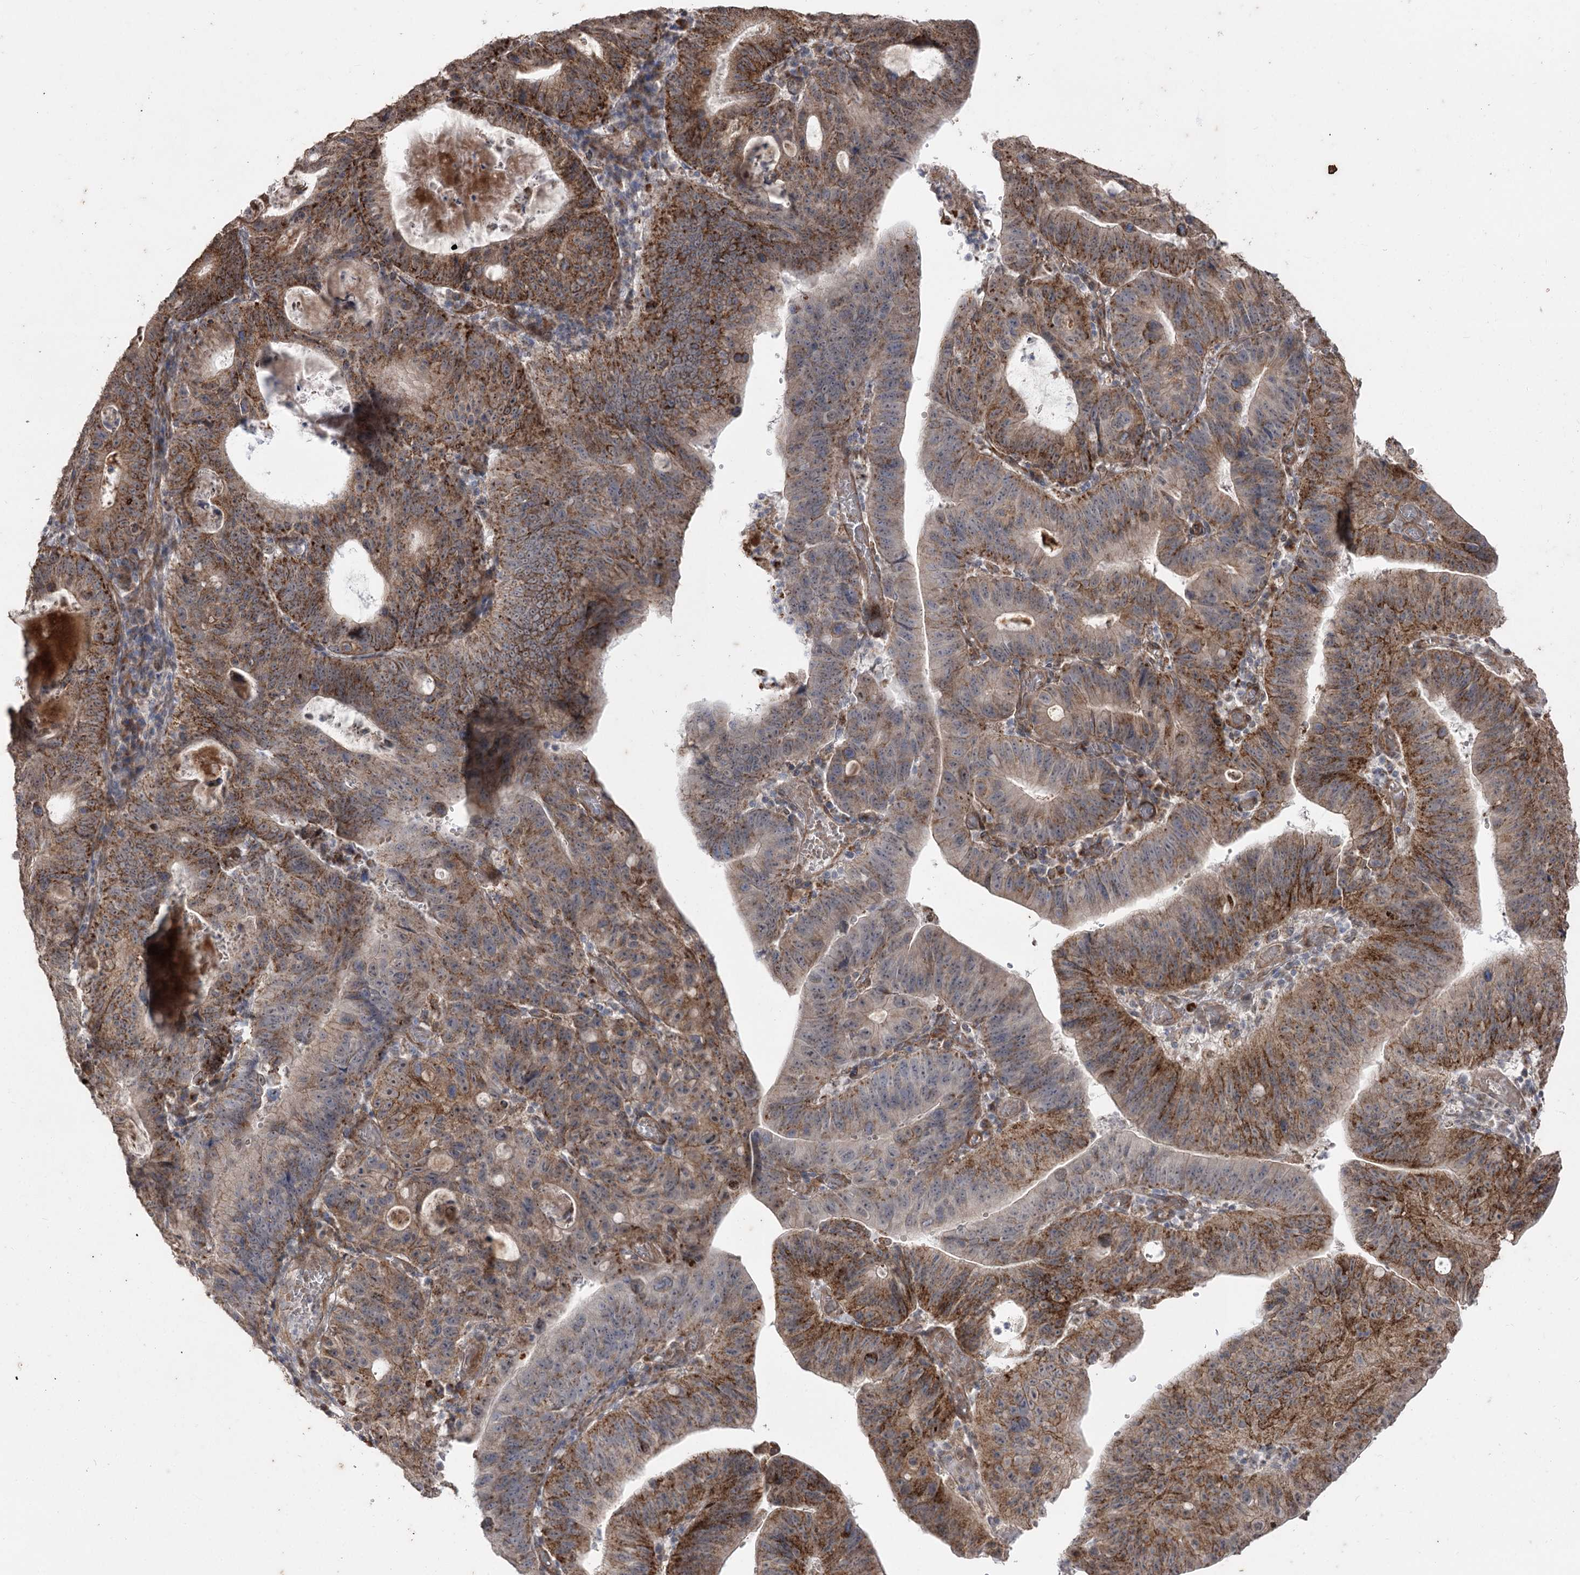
{"staining": {"intensity": "strong", "quantity": "25%-75%", "location": "cytoplasmic/membranous"}, "tissue": "stomach cancer", "cell_type": "Tumor cells", "image_type": "cancer", "snomed": [{"axis": "morphology", "description": "Adenocarcinoma, NOS"}, {"axis": "topography", "description": "Stomach"}], "caption": "Human adenocarcinoma (stomach) stained with a brown dye displays strong cytoplasmic/membranous positive positivity in approximately 25%-75% of tumor cells.", "gene": "ZSCAN23", "patient": {"sex": "male", "age": 59}}